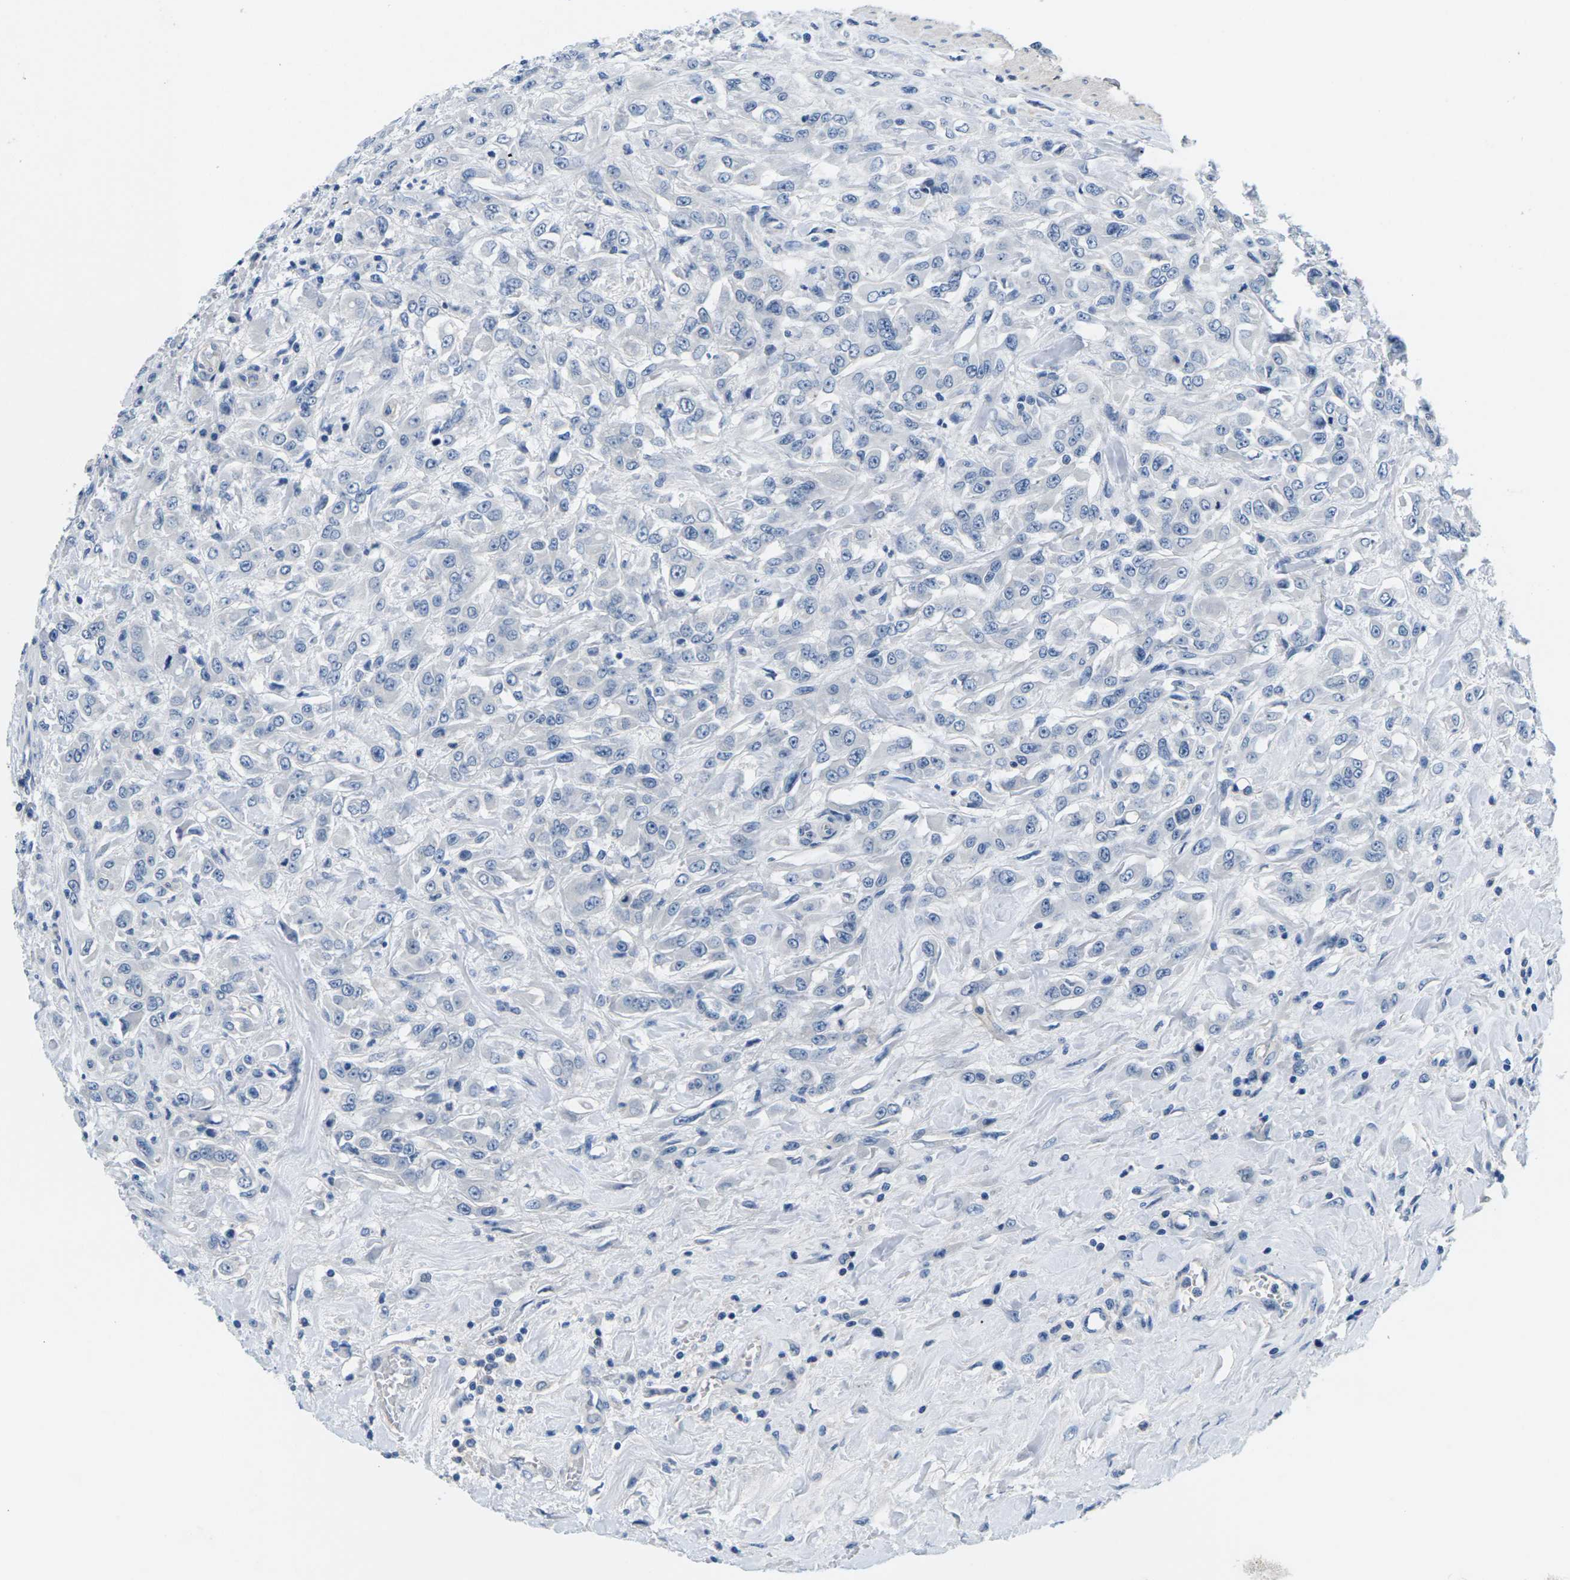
{"staining": {"intensity": "negative", "quantity": "none", "location": "none"}, "tissue": "urothelial cancer", "cell_type": "Tumor cells", "image_type": "cancer", "snomed": [{"axis": "morphology", "description": "Urothelial carcinoma, High grade"}, {"axis": "topography", "description": "Urinary bladder"}], "caption": "DAB immunohistochemical staining of human high-grade urothelial carcinoma reveals no significant positivity in tumor cells. (DAB immunohistochemistry (IHC), high magnification).", "gene": "TSPAN2", "patient": {"sex": "male", "age": 46}}